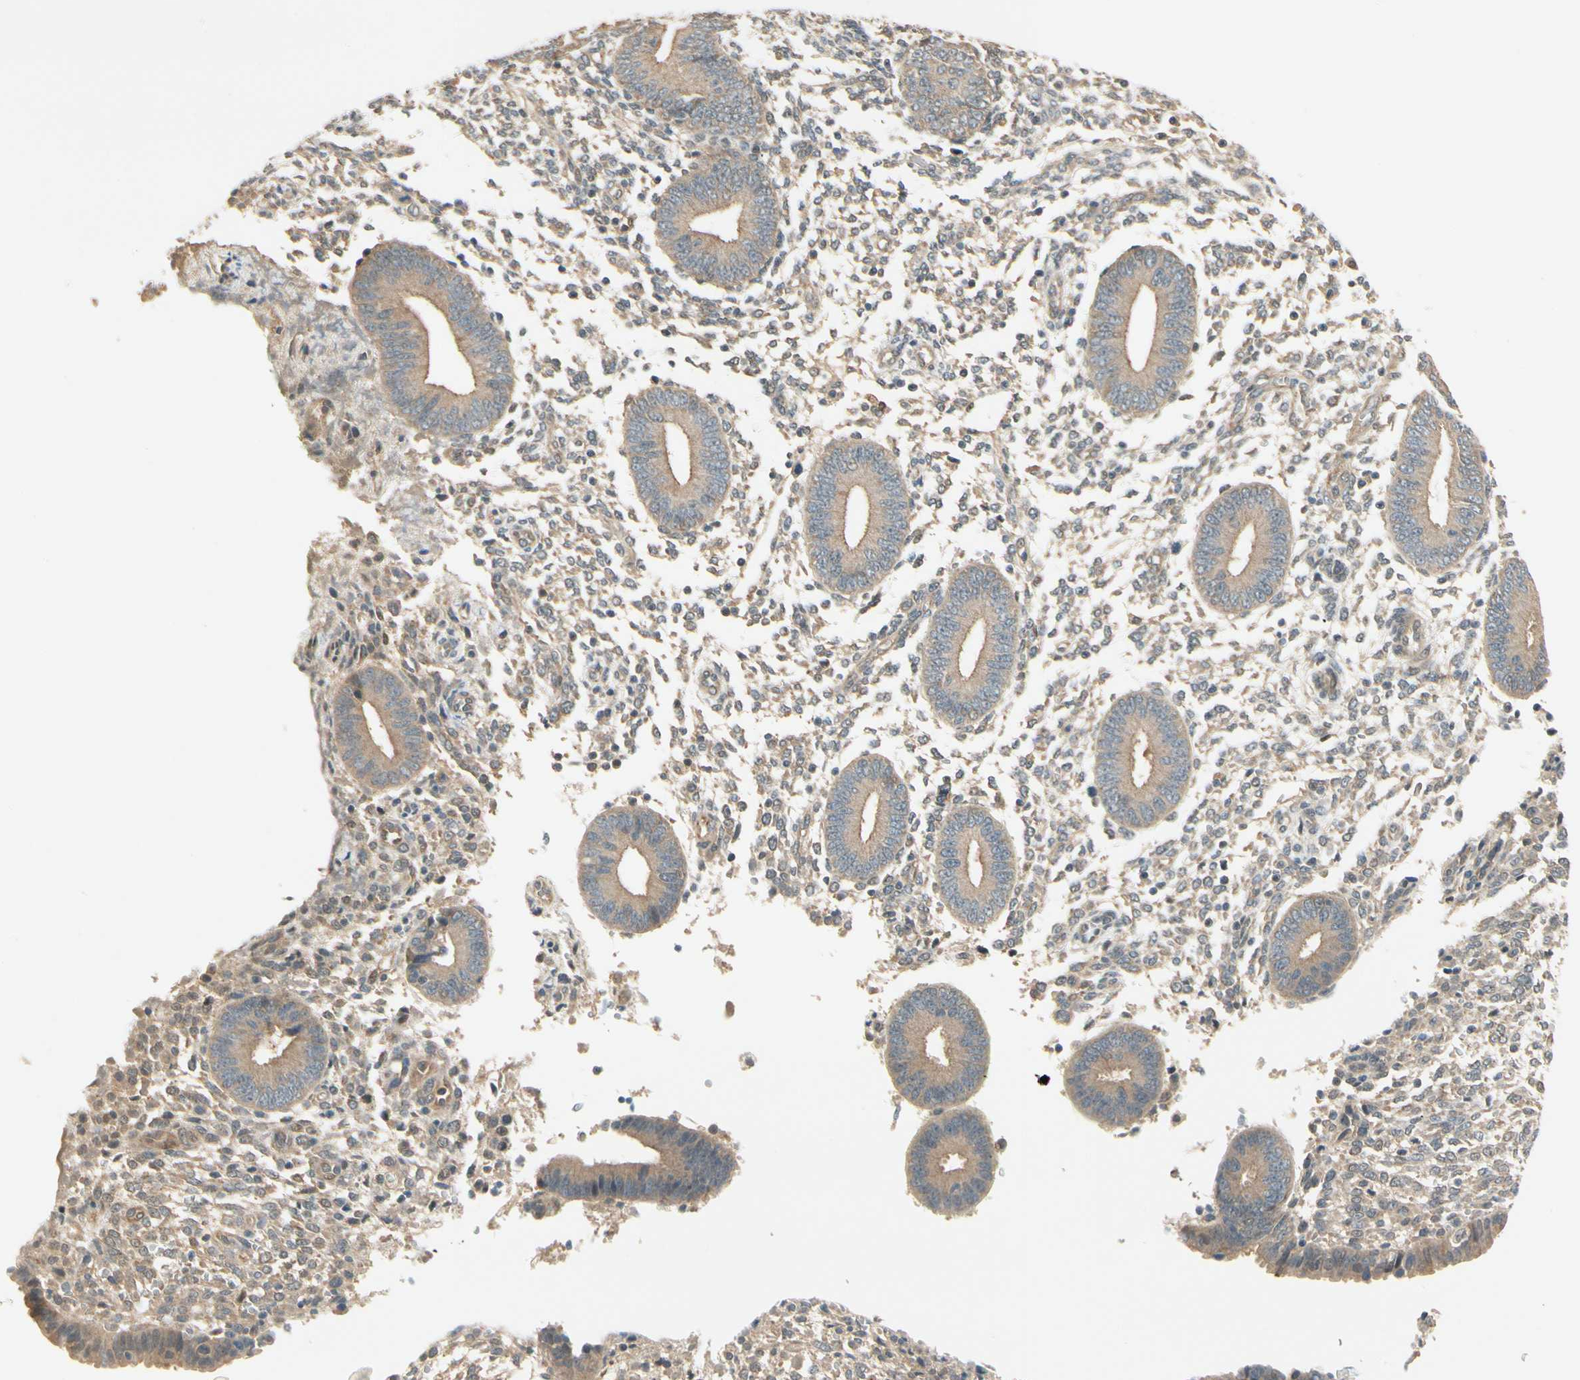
{"staining": {"intensity": "weak", "quantity": "<25%", "location": "cytoplasmic/membranous"}, "tissue": "endometrium", "cell_type": "Cells in endometrial stroma", "image_type": "normal", "snomed": [{"axis": "morphology", "description": "Normal tissue, NOS"}, {"axis": "topography", "description": "Endometrium"}], "caption": "Immunohistochemistry (IHC) of unremarkable endometrium demonstrates no positivity in cells in endometrial stroma.", "gene": "EPHB3", "patient": {"sex": "female", "age": 35}}